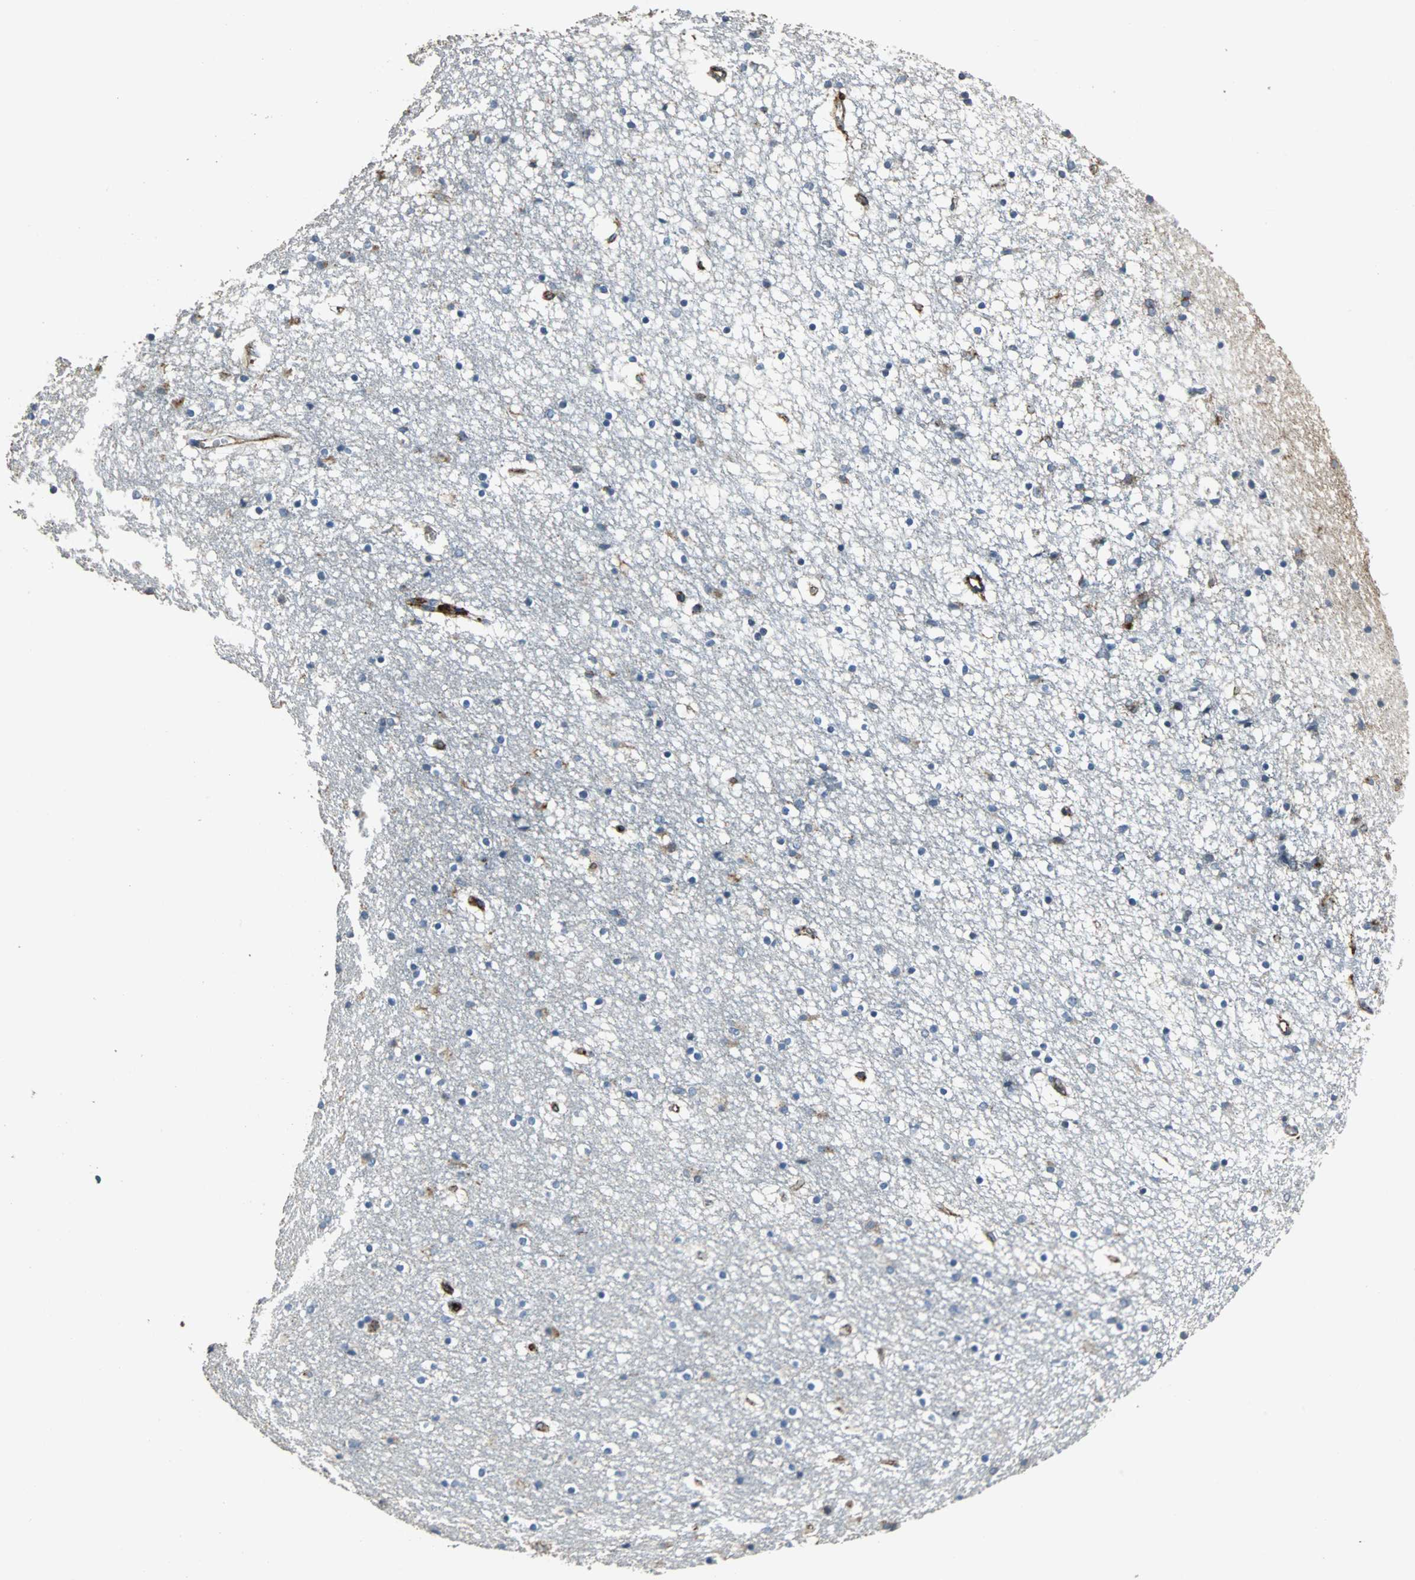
{"staining": {"intensity": "negative", "quantity": "none", "location": "none"}, "tissue": "caudate", "cell_type": "Glial cells", "image_type": "normal", "snomed": [{"axis": "morphology", "description": "Normal tissue, NOS"}, {"axis": "topography", "description": "Lateral ventricle wall"}], "caption": "The micrograph demonstrates no significant staining in glial cells of caudate.", "gene": "F11R", "patient": {"sex": "male", "age": 45}}